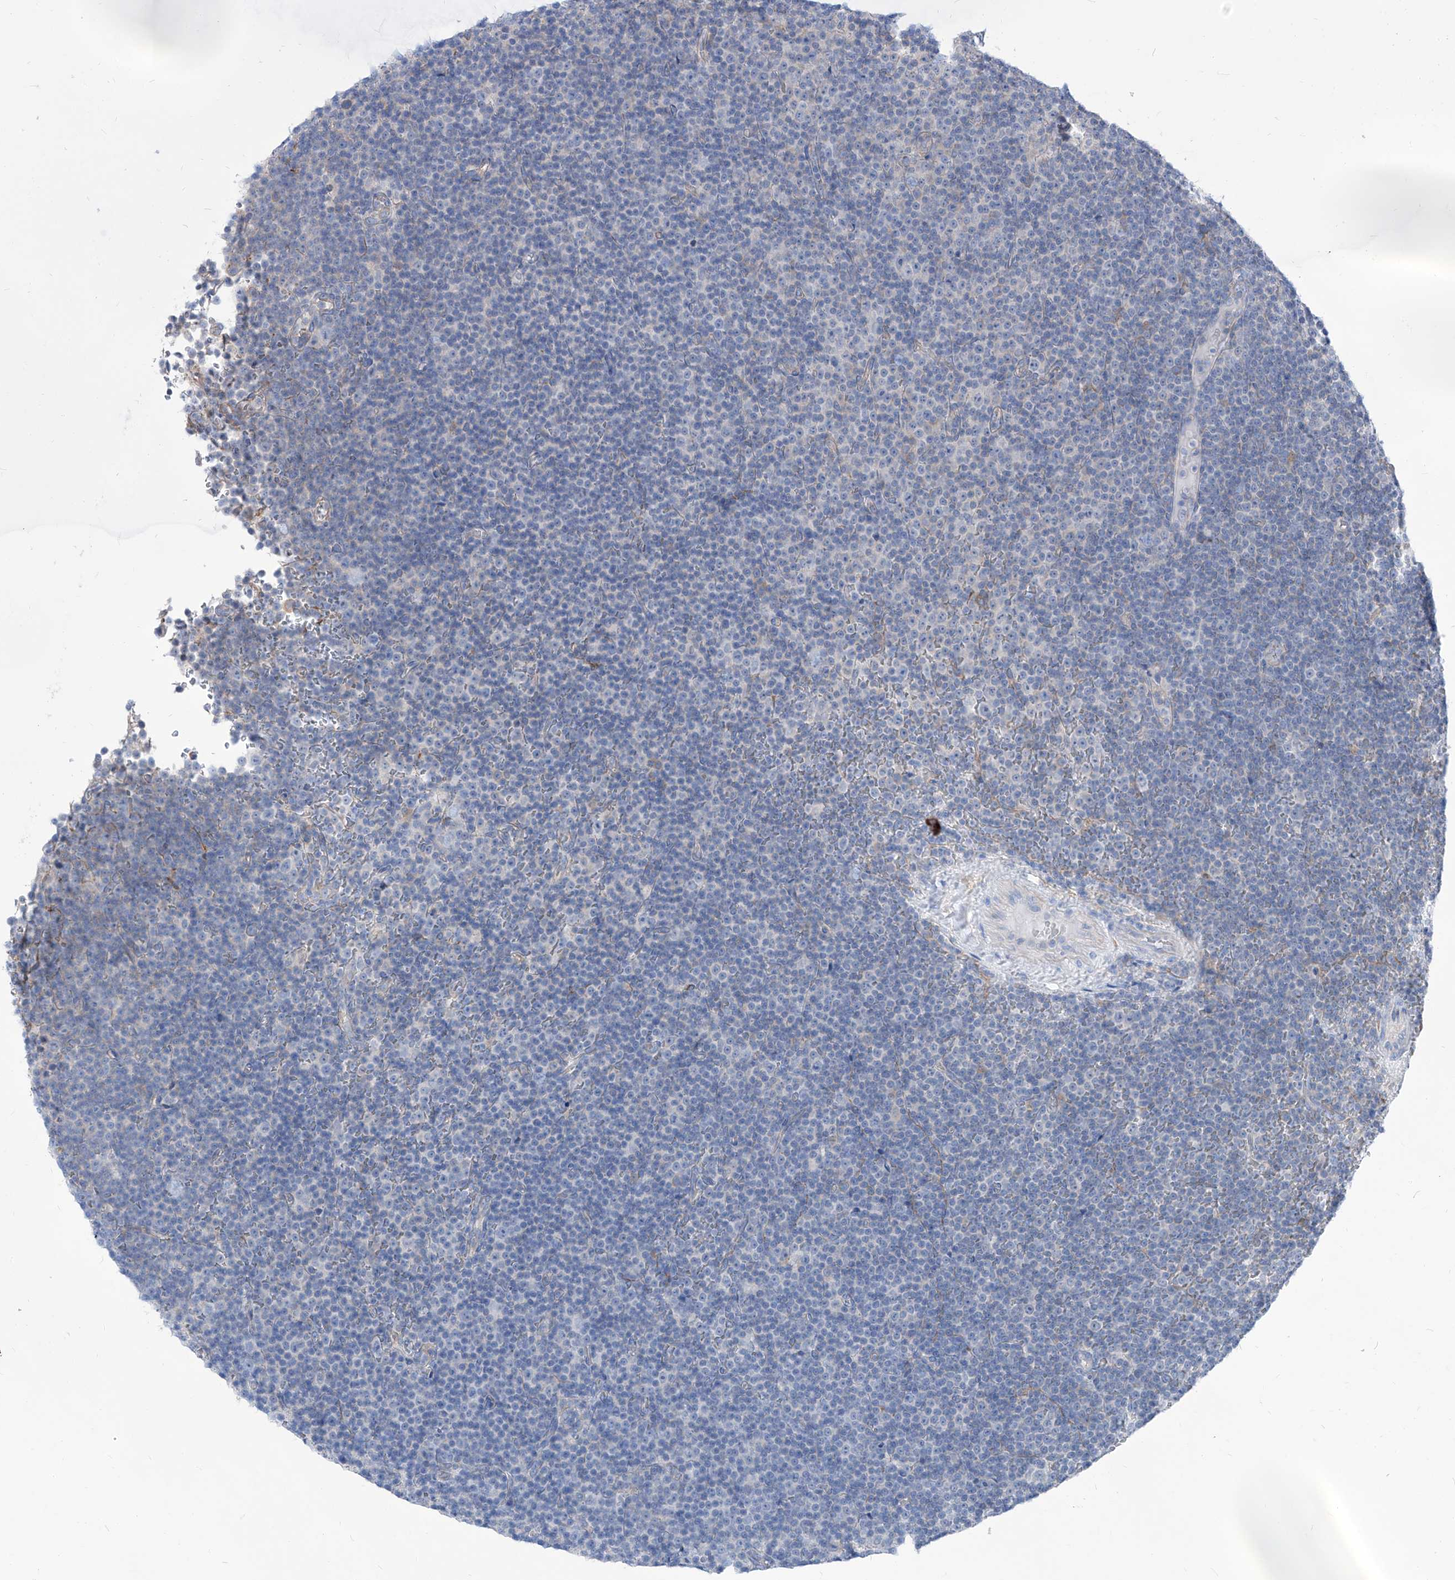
{"staining": {"intensity": "negative", "quantity": "none", "location": "none"}, "tissue": "lymphoma", "cell_type": "Tumor cells", "image_type": "cancer", "snomed": [{"axis": "morphology", "description": "Malignant lymphoma, non-Hodgkin's type, Low grade"}, {"axis": "topography", "description": "Lymph node"}], "caption": "An immunohistochemistry image of low-grade malignant lymphoma, non-Hodgkin's type is shown. There is no staining in tumor cells of low-grade malignant lymphoma, non-Hodgkin's type.", "gene": "AKAP10", "patient": {"sex": "female", "age": 67}}